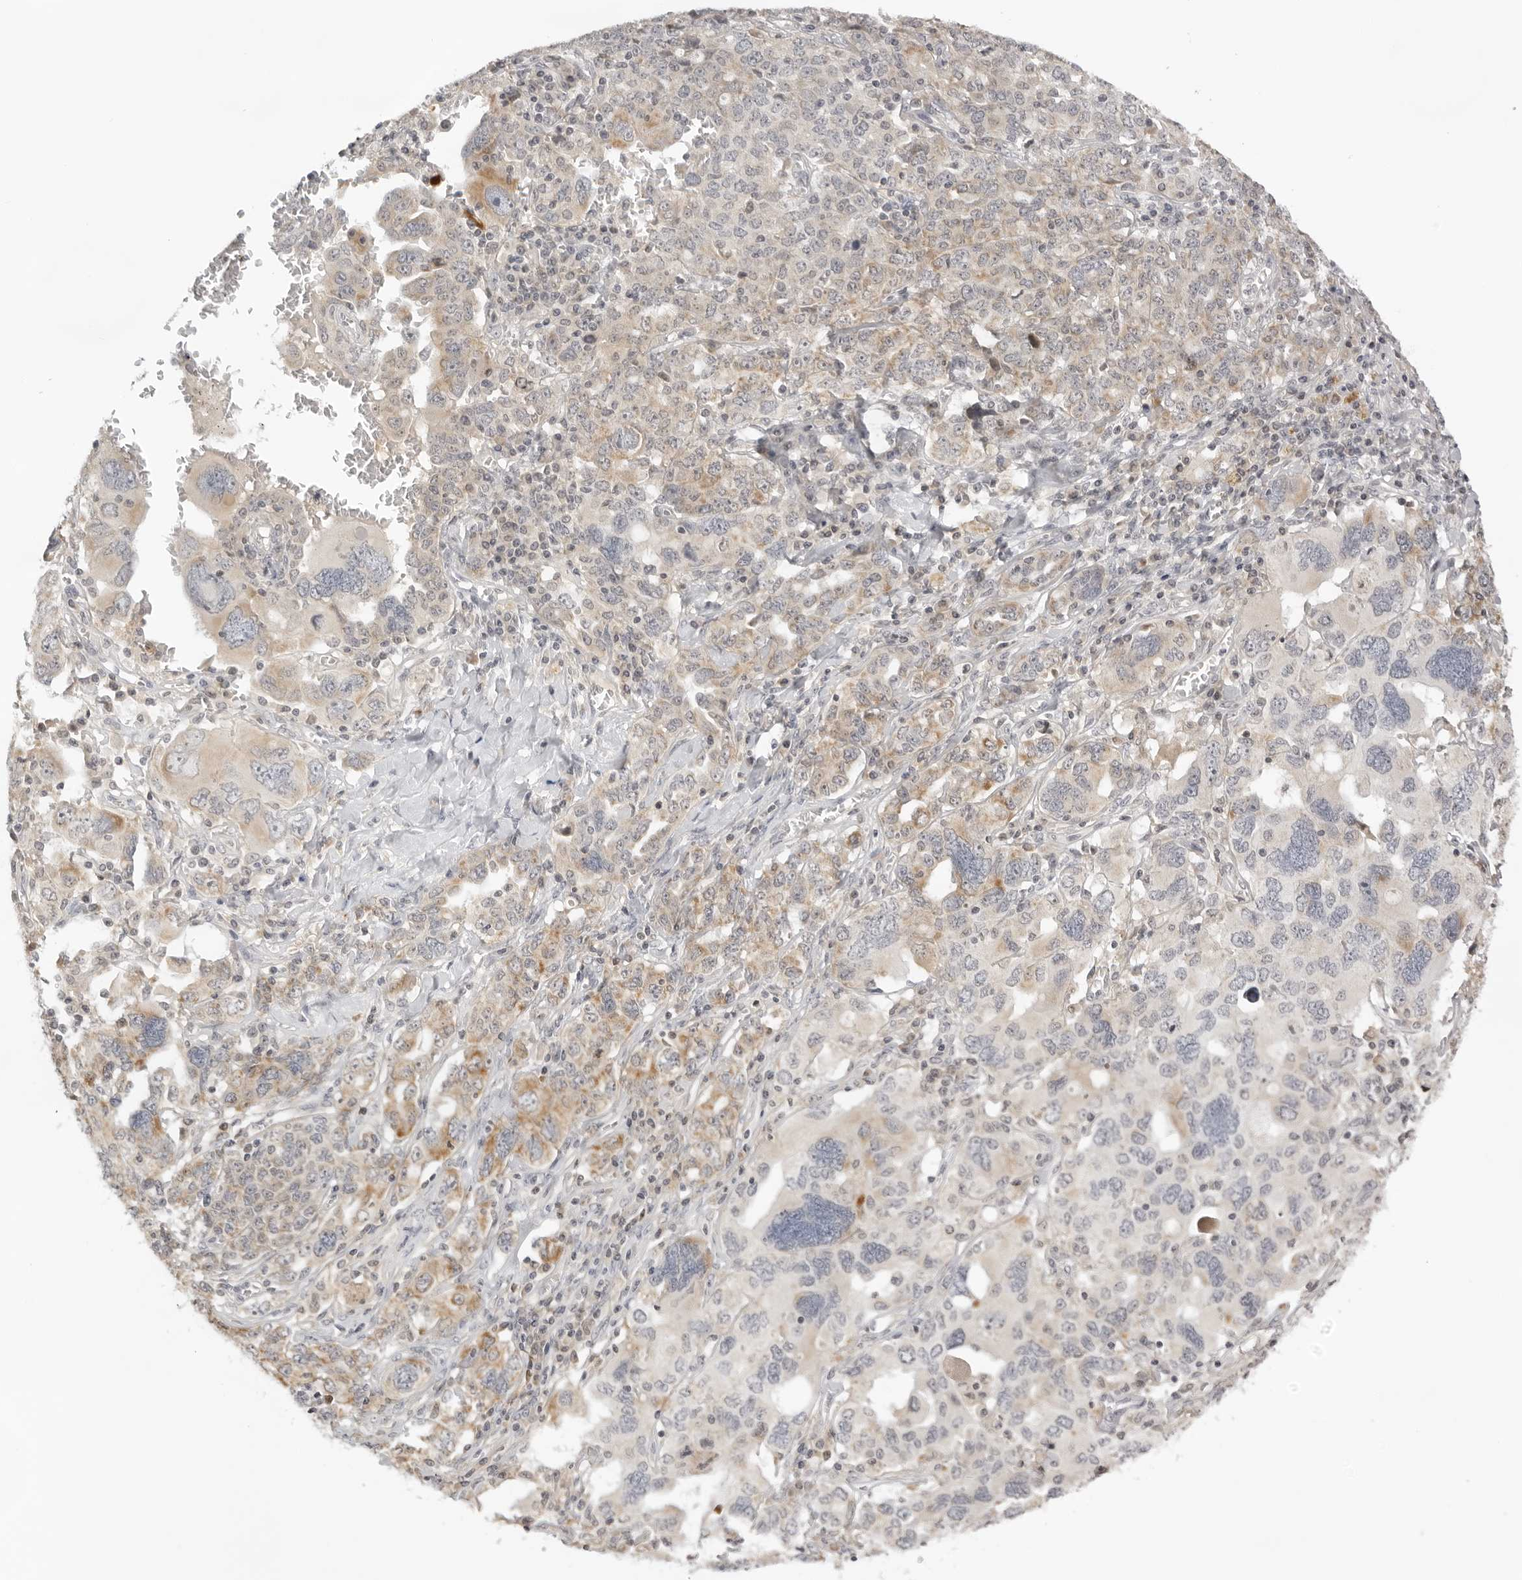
{"staining": {"intensity": "weak", "quantity": "25%-75%", "location": "cytoplasmic/membranous"}, "tissue": "ovarian cancer", "cell_type": "Tumor cells", "image_type": "cancer", "snomed": [{"axis": "morphology", "description": "Carcinoma, endometroid"}, {"axis": "topography", "description": "Ovary"}], "caption": "The micrograph shows immunohistochemical staining of ovarian cancer (endometroid carcinoma). There is weak cytoplasmic/membranous staining is present in approximately 25%-75% of tumor cells. (DAB IHC, brown staining for protein, blue staining for nuclei).", "gene": "ACP6", "patient": {"sex": "female", "age": 62}}